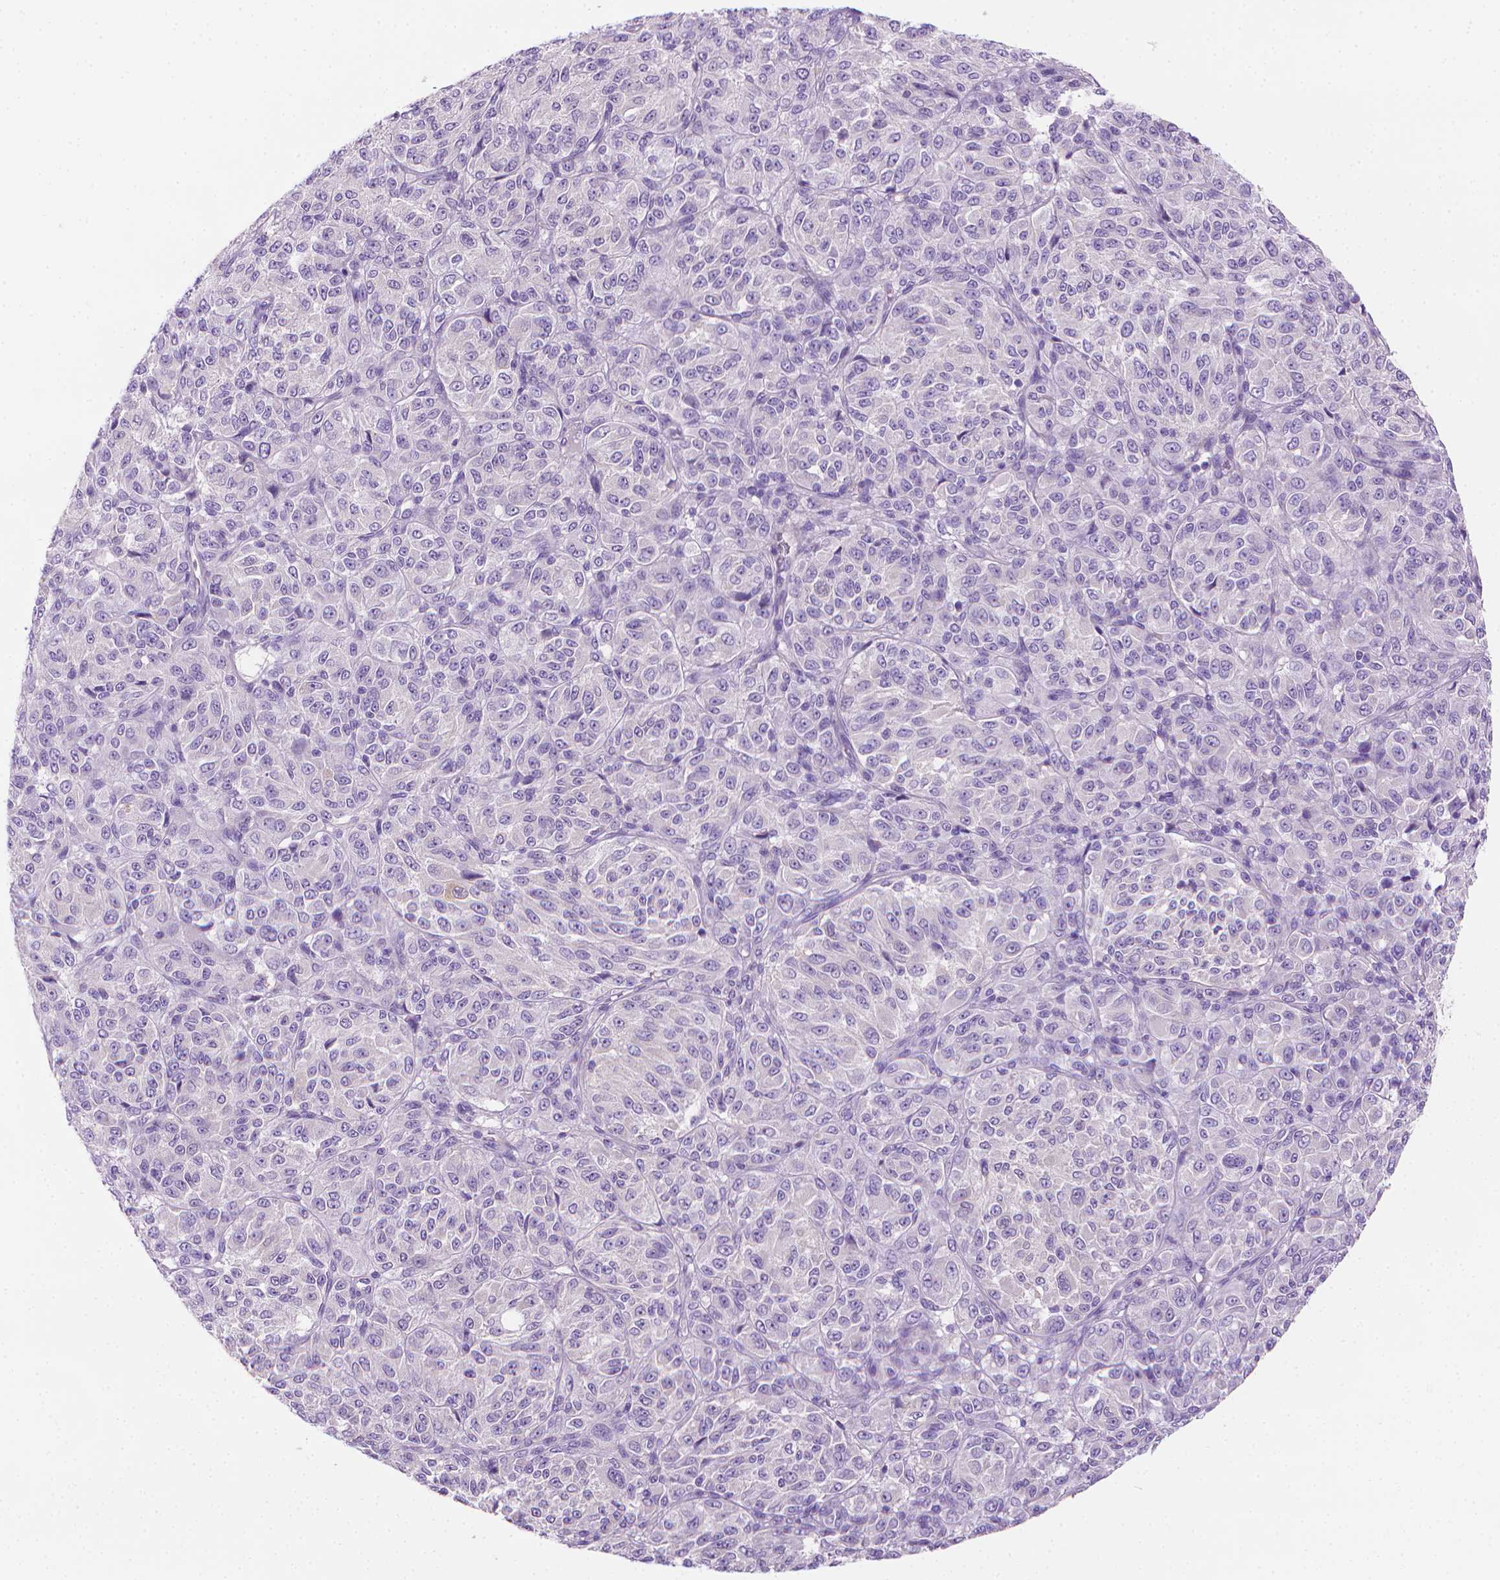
{"staining": {"intensity": "negative", "quantity": "none", "location": "none"}, "tissue": "melanoma", "cell_type": "Tumor cells", "image_type": "cancer", "snomed": [{"axis": "morphology", "description": "Malignant melanoma, Metastatic site"}, {"axis": "topography", "description": "Brain"}], "caption": "Micrograph shows no significant protein positivity in tumor cells of melanoma.", "gene": "FASN", "patient": {"sex": "female", "age": 56}}